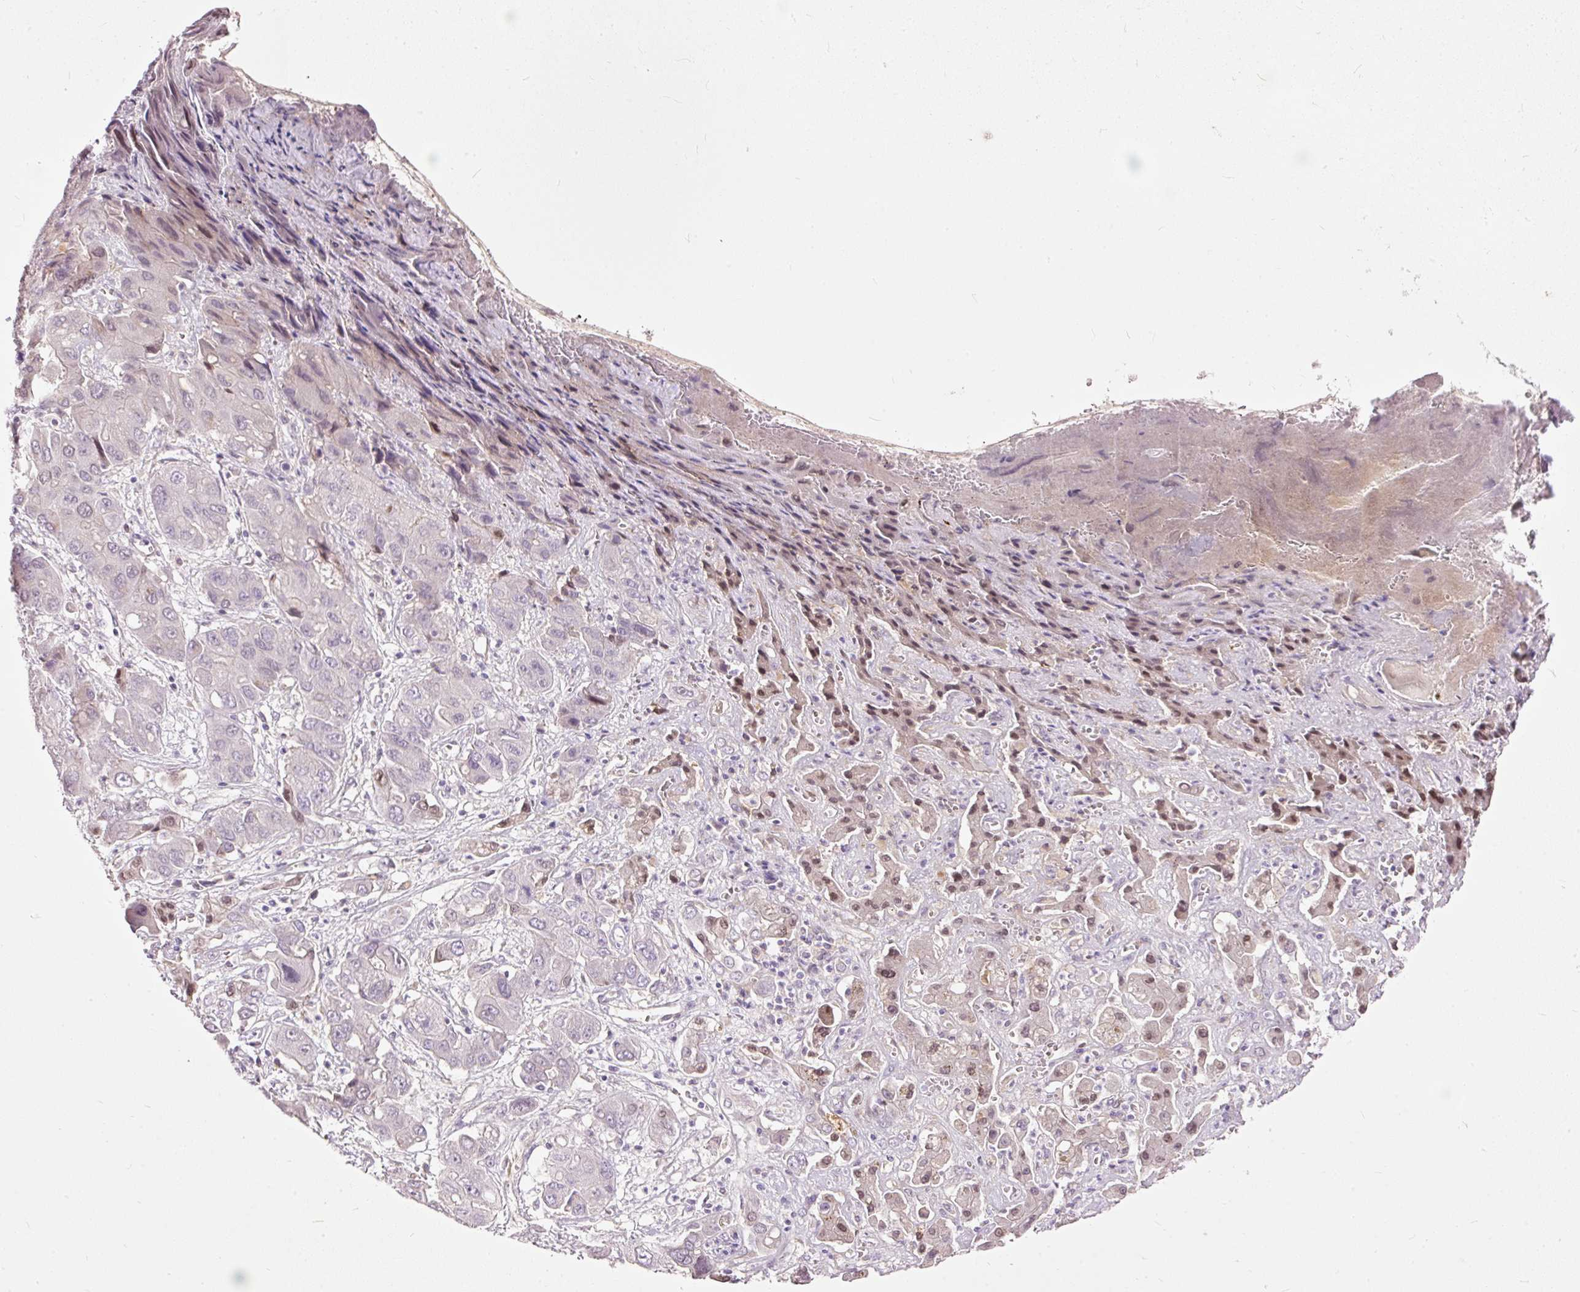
{"staining": {"intensity": "negative", "quantity": "none", "location": "none"}, "tissue": "liver cancer", "cell_type": "Tumor cells", "image_type": "cancer", "snomed": [{"axis": "morphology", "description": "Cholangiocarcinoma"}, {"axis": "topography", "description": "Liver"}], "caption": "DAB immunohistochemical staining of cholangiocarcinoma (liver) demonstrates no significant positivity in tumor cells.", "gene": "FCRL4", "patient": {"sex": "male", "age": 67}}